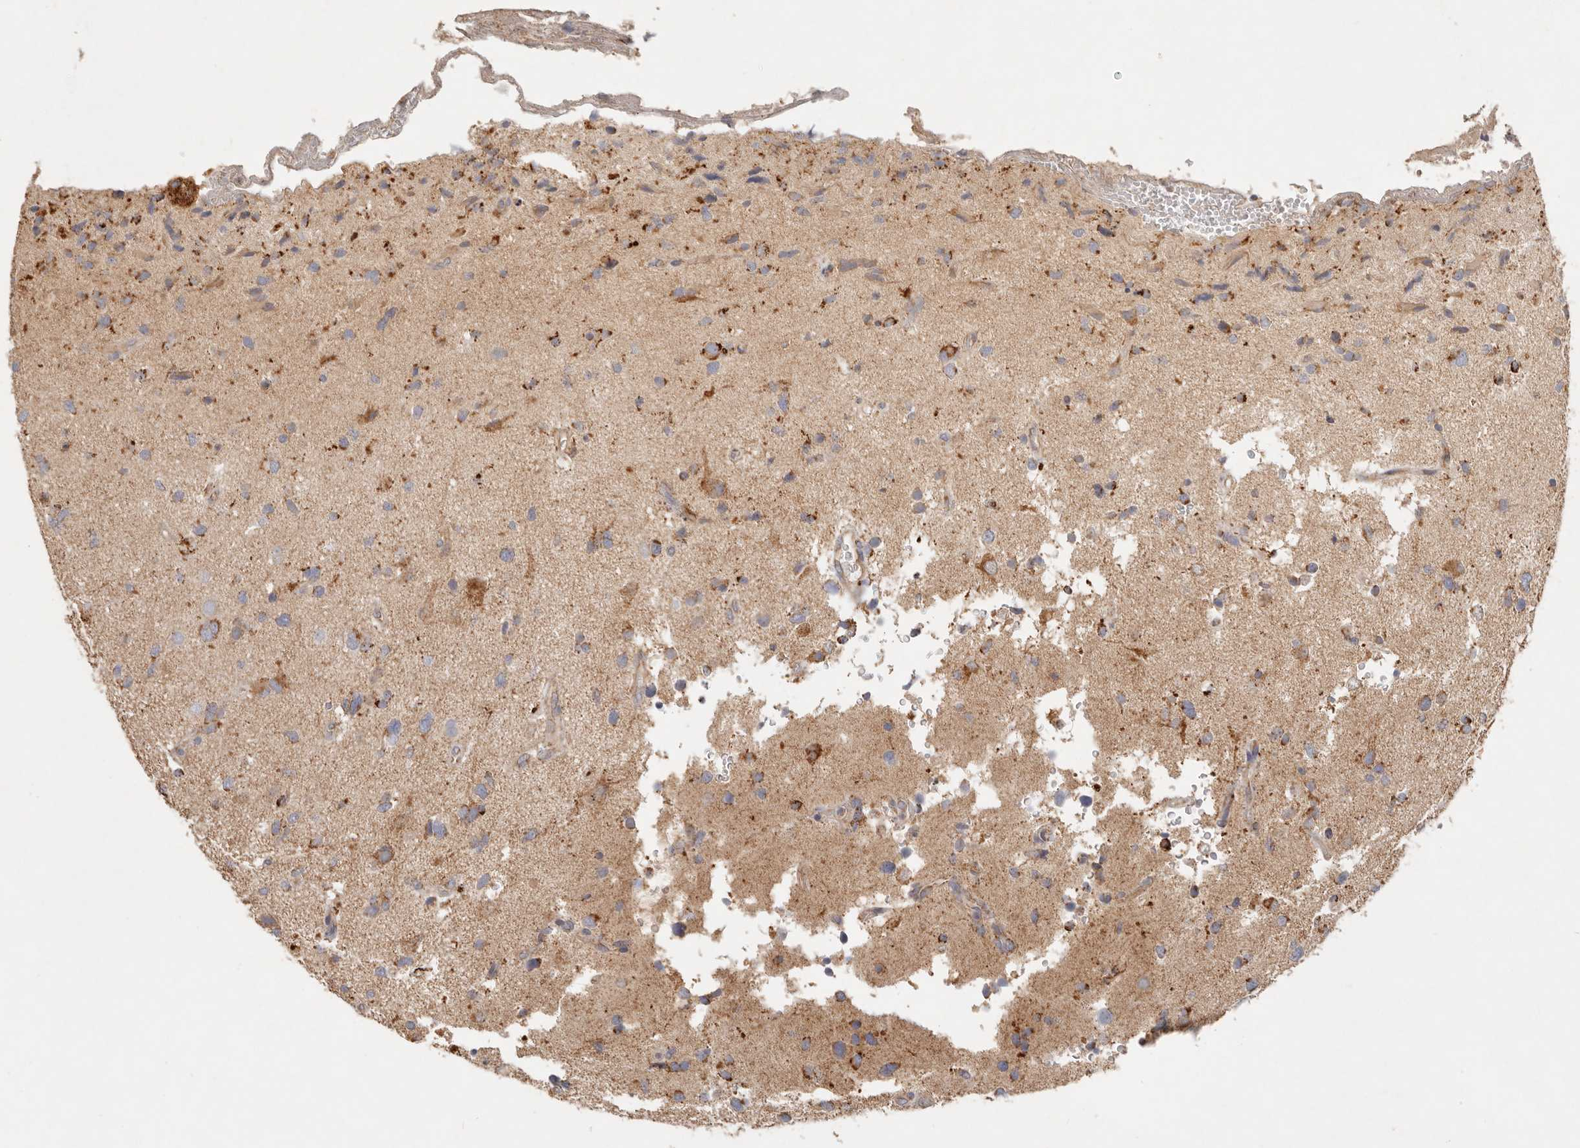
{"staining": {"intensity": "strong", "quantity": "25%-75%", "location": "cytoplasmic/membranous"}, "tissue": "glioma", "cell_type": "Tumor cells", "image_type": "cancer", "snomed": [{"axis": "morphology", "description": "Glioma, malignant, High grade"}, {"axis": "topography", "description": "Brain"}], "caption": "Protein staining of glioma tissue exhibits strong cytoplasmic/membranous positivity in about 25%-75% of tumor cells.", "gene": "ARHGEF10L", "patient": {"sex": "male", "age": 33}}